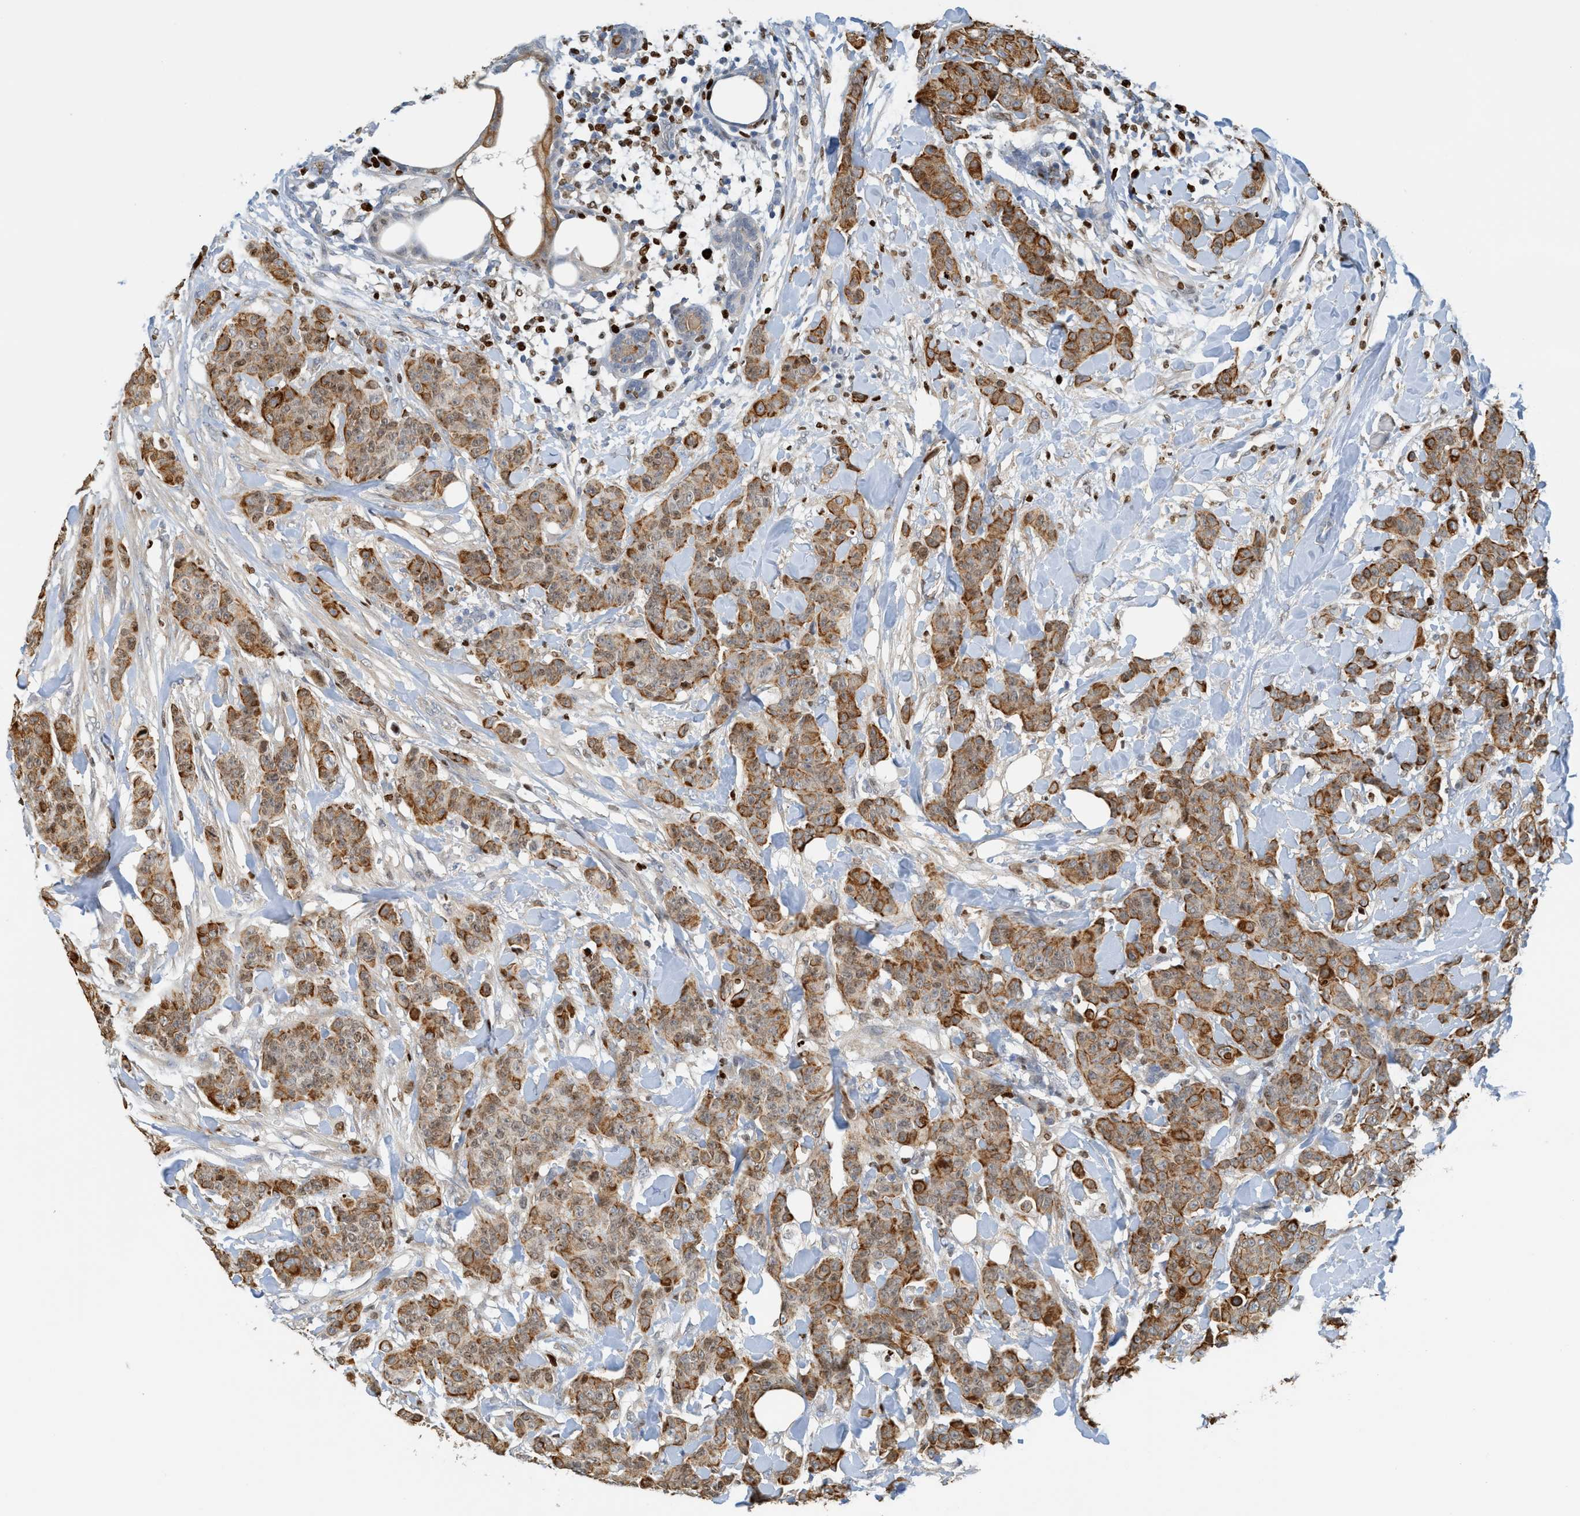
{"staining": {"intensity": "moderate", "quantity": ">75%", "location": "cytoplasmic/membranous"}, "tissue": "breast cancer", "cell_type": "Tumor cells", "image_type": "cancer", "snomed": [{"axis": "morphology", "description": "Normal tissue, NOS"}, {"axis": "morphology", "description": "Duct carcinoma"}, {"axis": "topography", "description": "Breast"}], "caption": "Breast cancer (invasive ductal carcinoma) stained with DAB immunohistochemistry demonstrates medium levels of moderate cytoplasmic/membranous expression in about >75% of tumor cells. (DAB (3,3'-diaminobenzidine) IHC with brightfield microscopy, high magnification).", "gene": "SH3D19", "patient": {"sex": "female", "age": 40}}